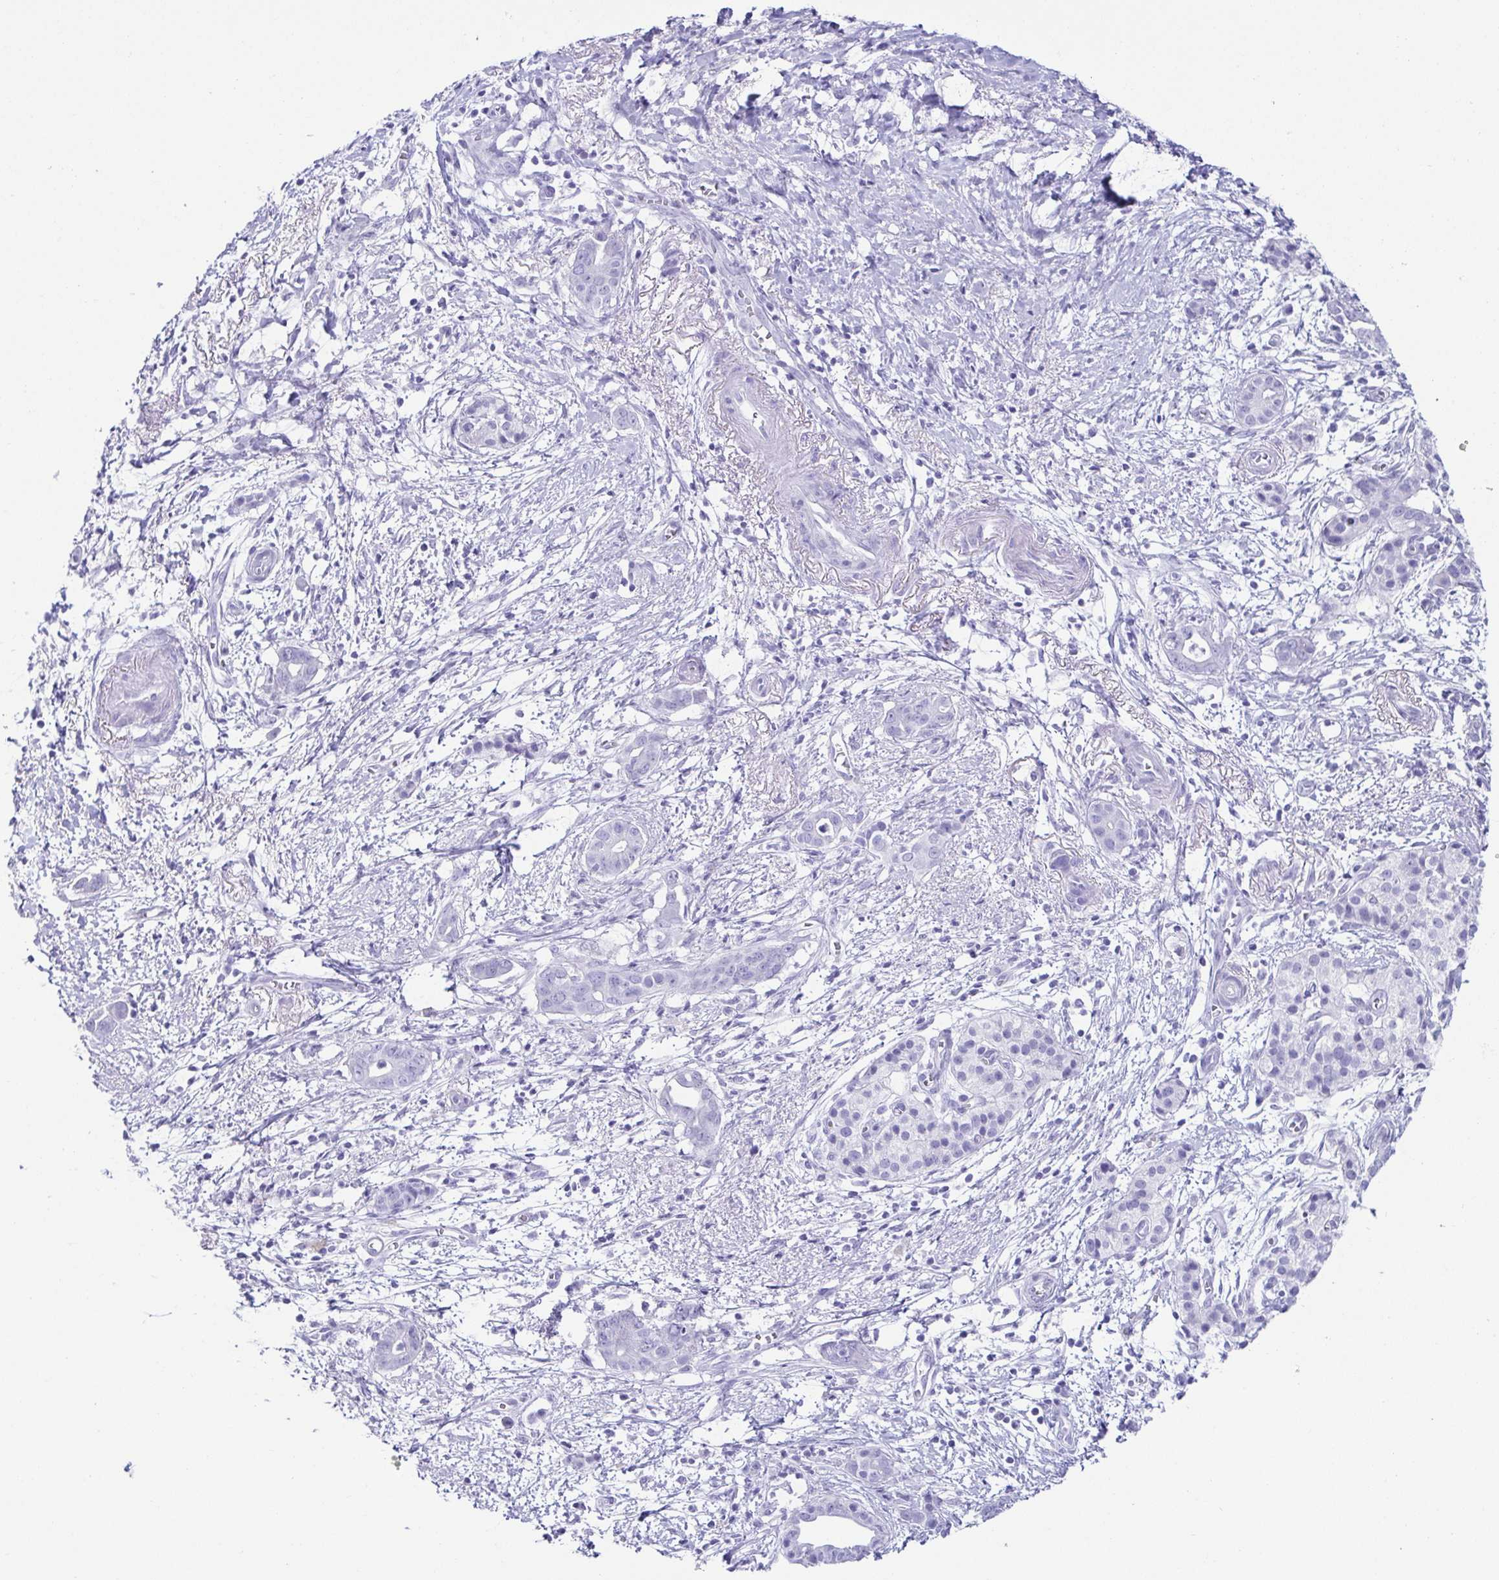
{"staining": {"intensity": "negative", "quantity": "none", "location": "none"}, "tissue": "pancreatic cancer", "cell_type": "Tumor cells", "image_type": "cancer", "snomed": [{"axis": "morphology", "description": "Adenocarcinoma, NOS"}, {"axis": "topography", "description": "Pancreas"}], "caption": "An image of human pancreatic cancer (adenocarcinoma) is negative for staining in tumor cells. The staining is performed using DAB brown chromogen with nuclei counter-stained in using hematoxylin.", "gene": "CD164L2", "patient": {"sex": "male", "age": 61}}